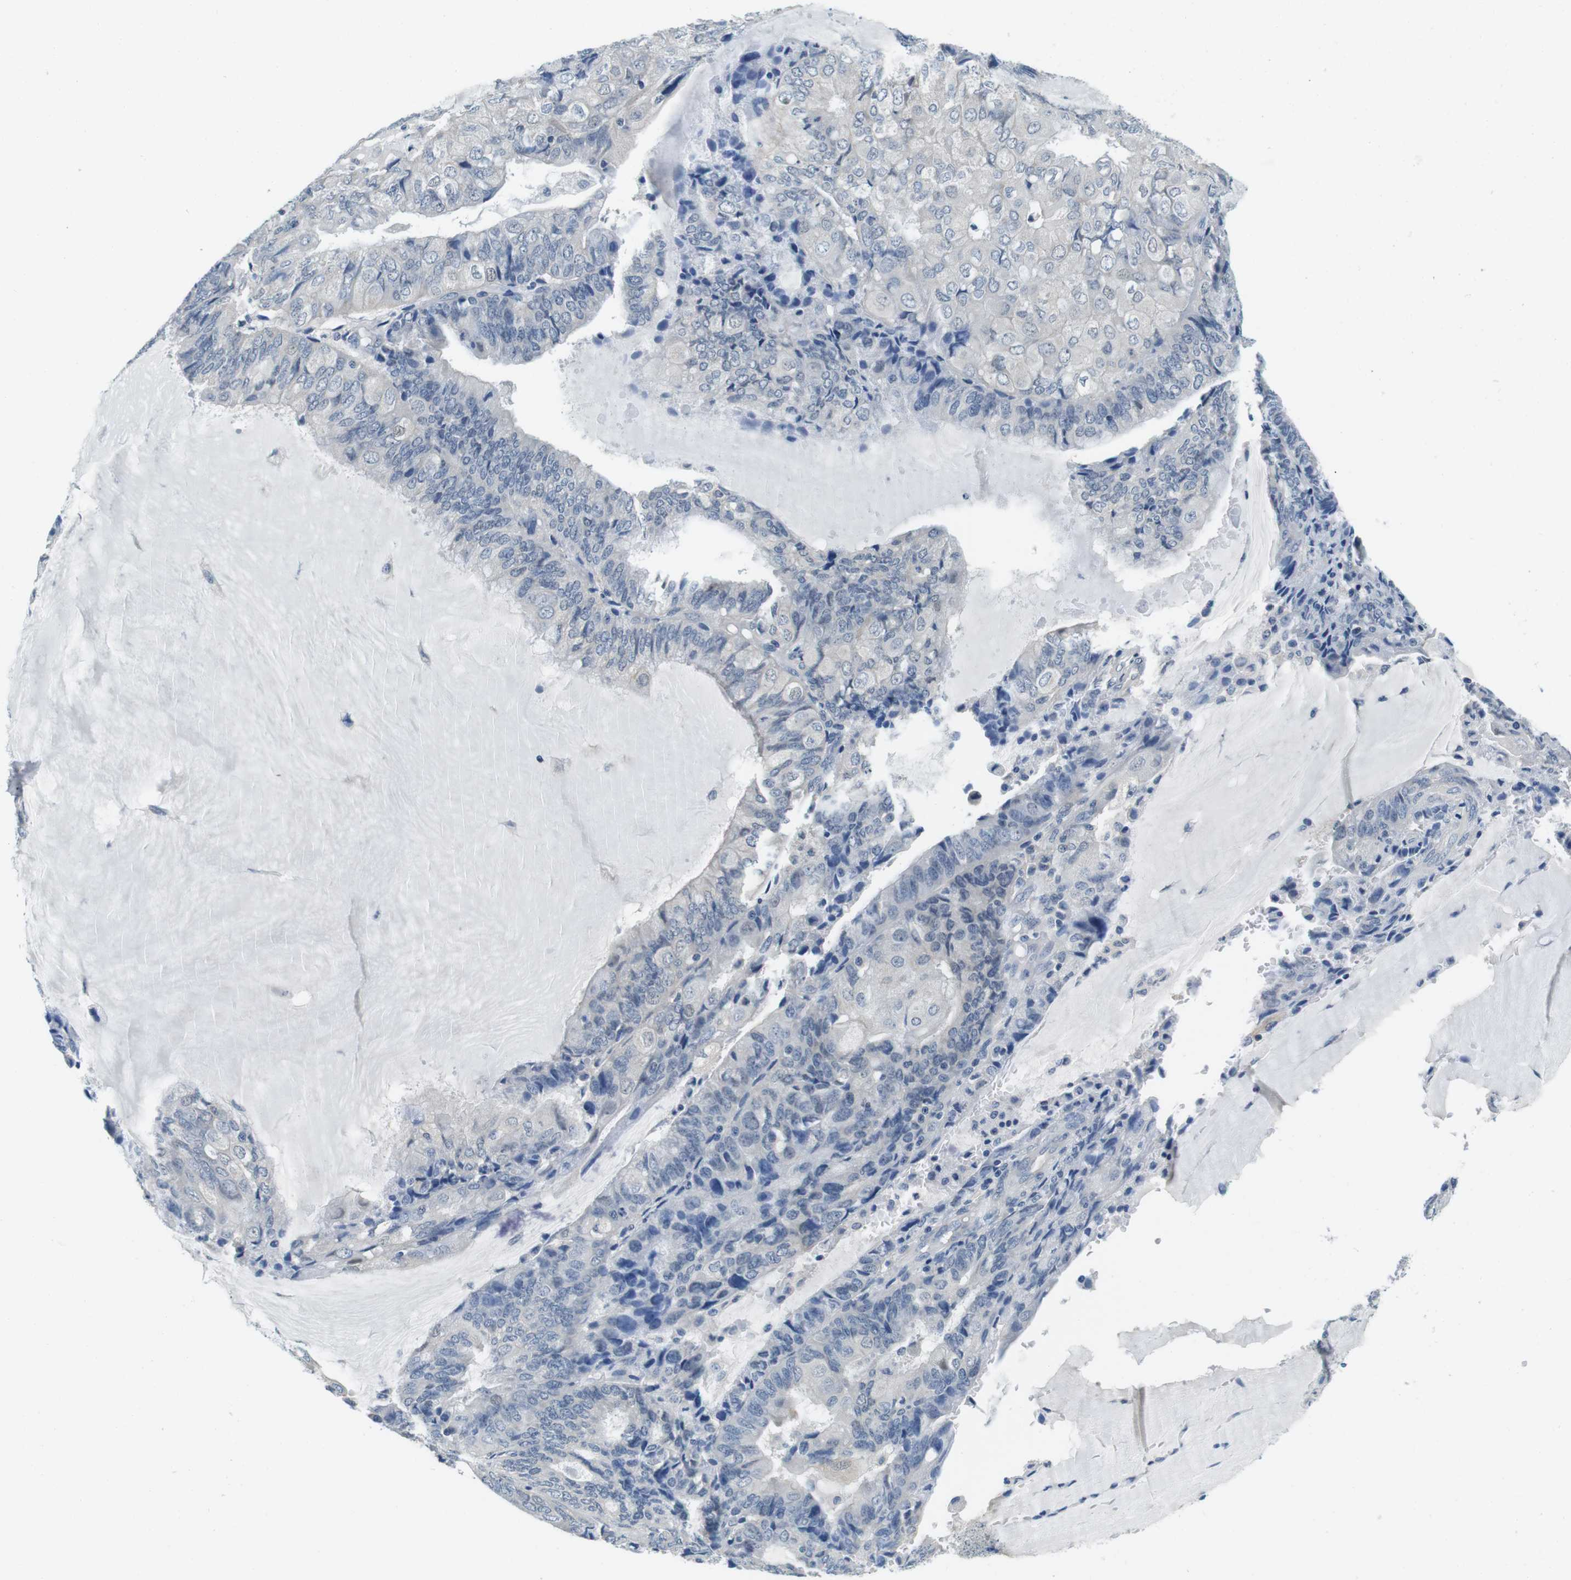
{"staining": {"intensity": "negative", "quantity": "none", "location": "none"}, "tissue": "endometrial cancer", "cell_type": "Tumor cells", "image_type": "cancer", "snomed": [{"axis": "morphology", "description": "Adenocarcinoma, NOS"}, {"axis": "topography", "description": "Endometrium"}], "caption": "Tumor cells are negative for protein expression in human adenocarcinoma (endometrial).", "gene": "DTNA", "patient": {"sex": "female", "age": 81}}